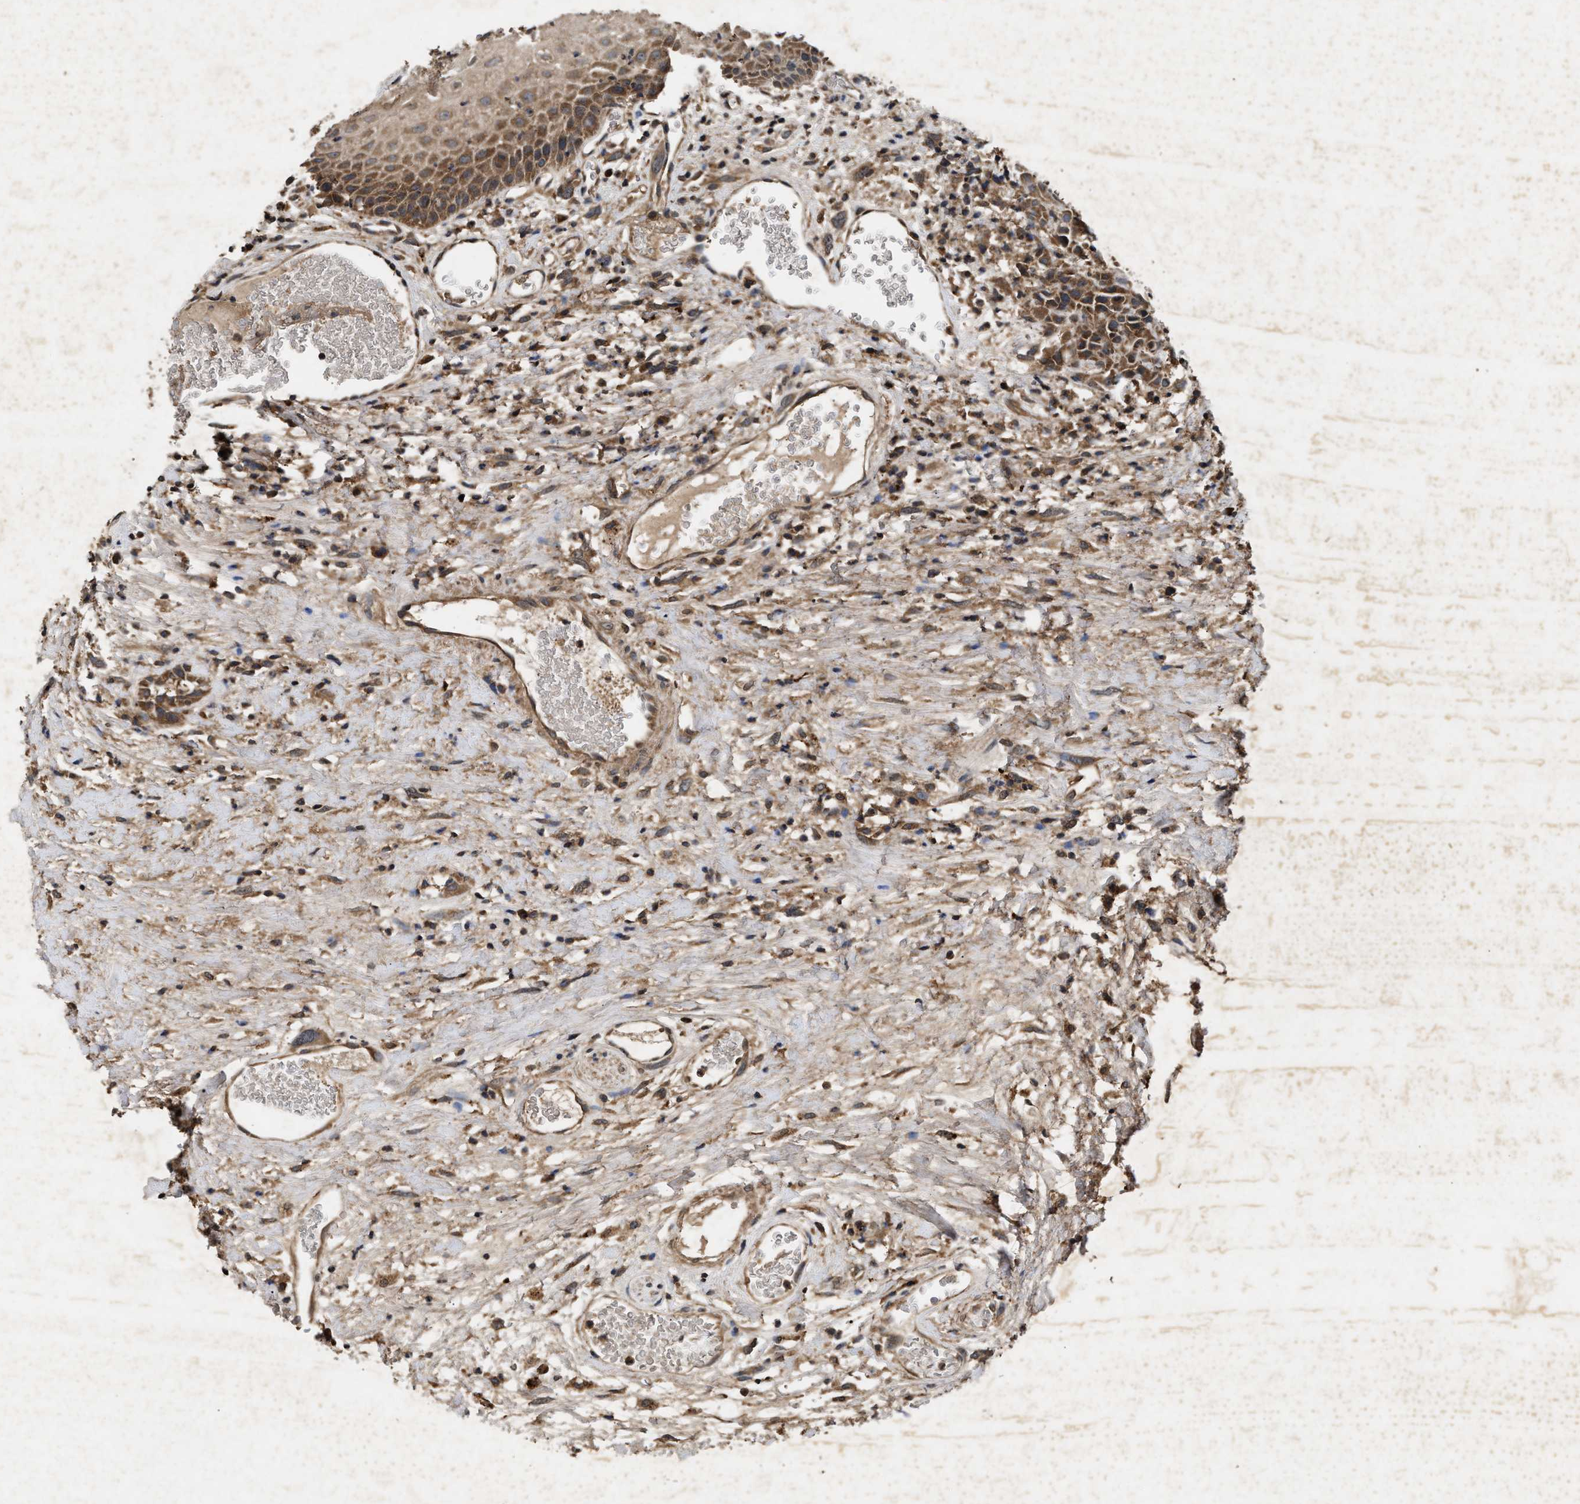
{"staining": {"intensity": "moderate", "quantity": ">75%", "location": "cytoplasmic/membranous"}, "tissue": "head and neck cancer", "cell_type": "Tumor cells", "image_type": "cancer", "snomed": [{"axis": "morphology", "description": "Normal tissue, NOS"}, {"axis": "morphology", "description": "Squamous cell carcinoma, NOS"}, {"axis": "topography", "description": "Cartilage tissue"}, {"axis": "topography", "description": "Head-Neck"}], "caption": "An immunohistochemistry (IHC) histopathology image of neoplastic tissue is shown. Protein staining in brown highlights moderate cytoplasmic/membranous positivity in head and neck cancer within tumor cells. The staining is performed using DAB (3,3'-diaminobenzidine) brown chromogen to label protein expression. The nuclei are counter-stained blue using hematoxylin.", "gene": "PDAP1", "patient": {"sex": "male", "age": 62}}